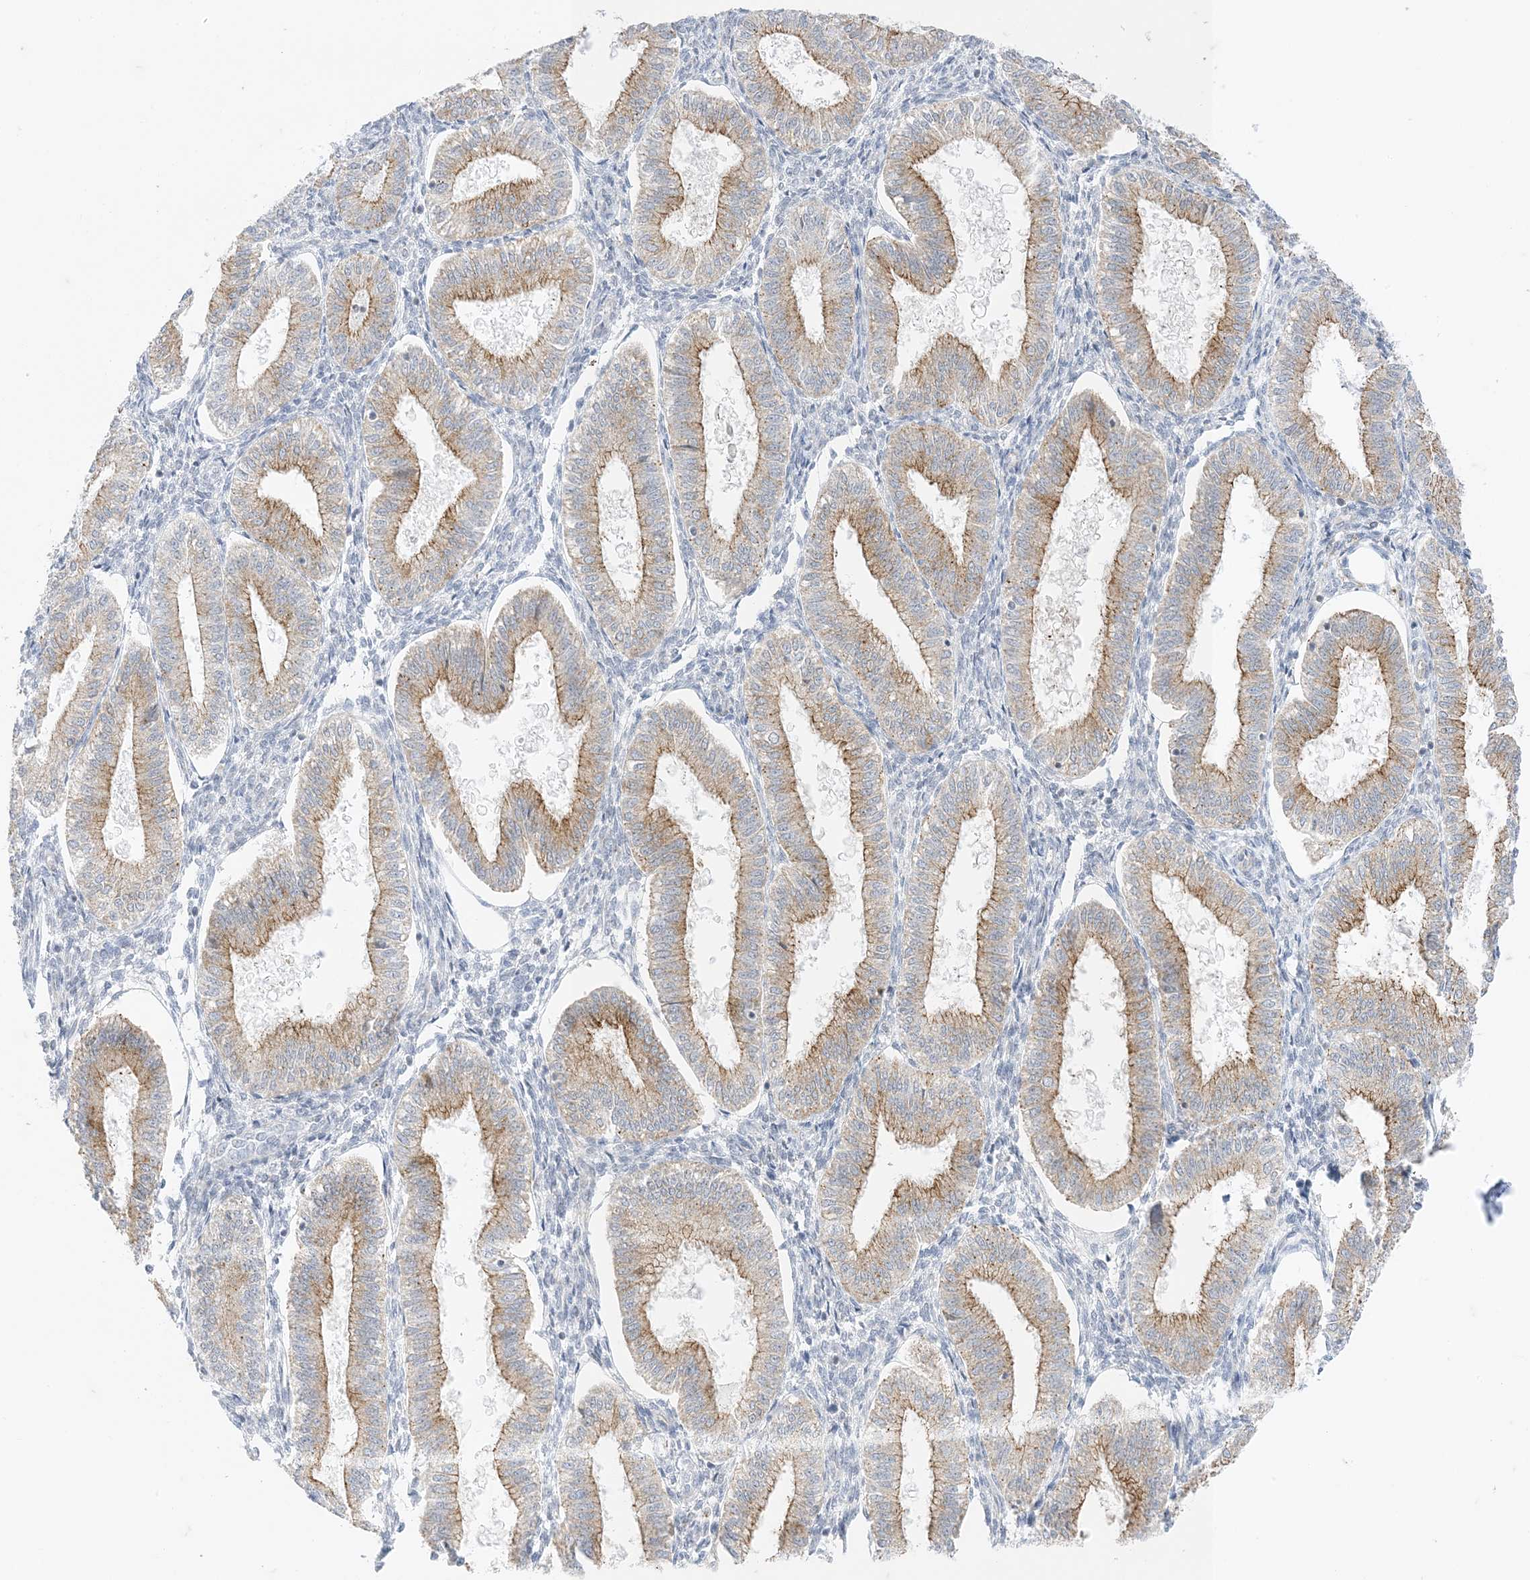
{"staining": {"intensity": "negative", "quantity": "none", "location": "none"}, "tissue": "endometrium", "cell_type": "Cells in endometrial stroma", "image_type": "normal", "snomed": [{"axis": "morphology", "description": "Normal tissue, NOS"}, {"axis": "topography", "description": "Endometrium"}], "caption": "DAB (3,3'-diaminobenzidine) immunohistochemical staining of normal endometrium reveals no significant positivity in cells in endometrial stroma. (Brightfield microscopy of DAB IHC at high magnification).", "gene": "RAC1", "patient": {"sex": "female", "age": 39}}